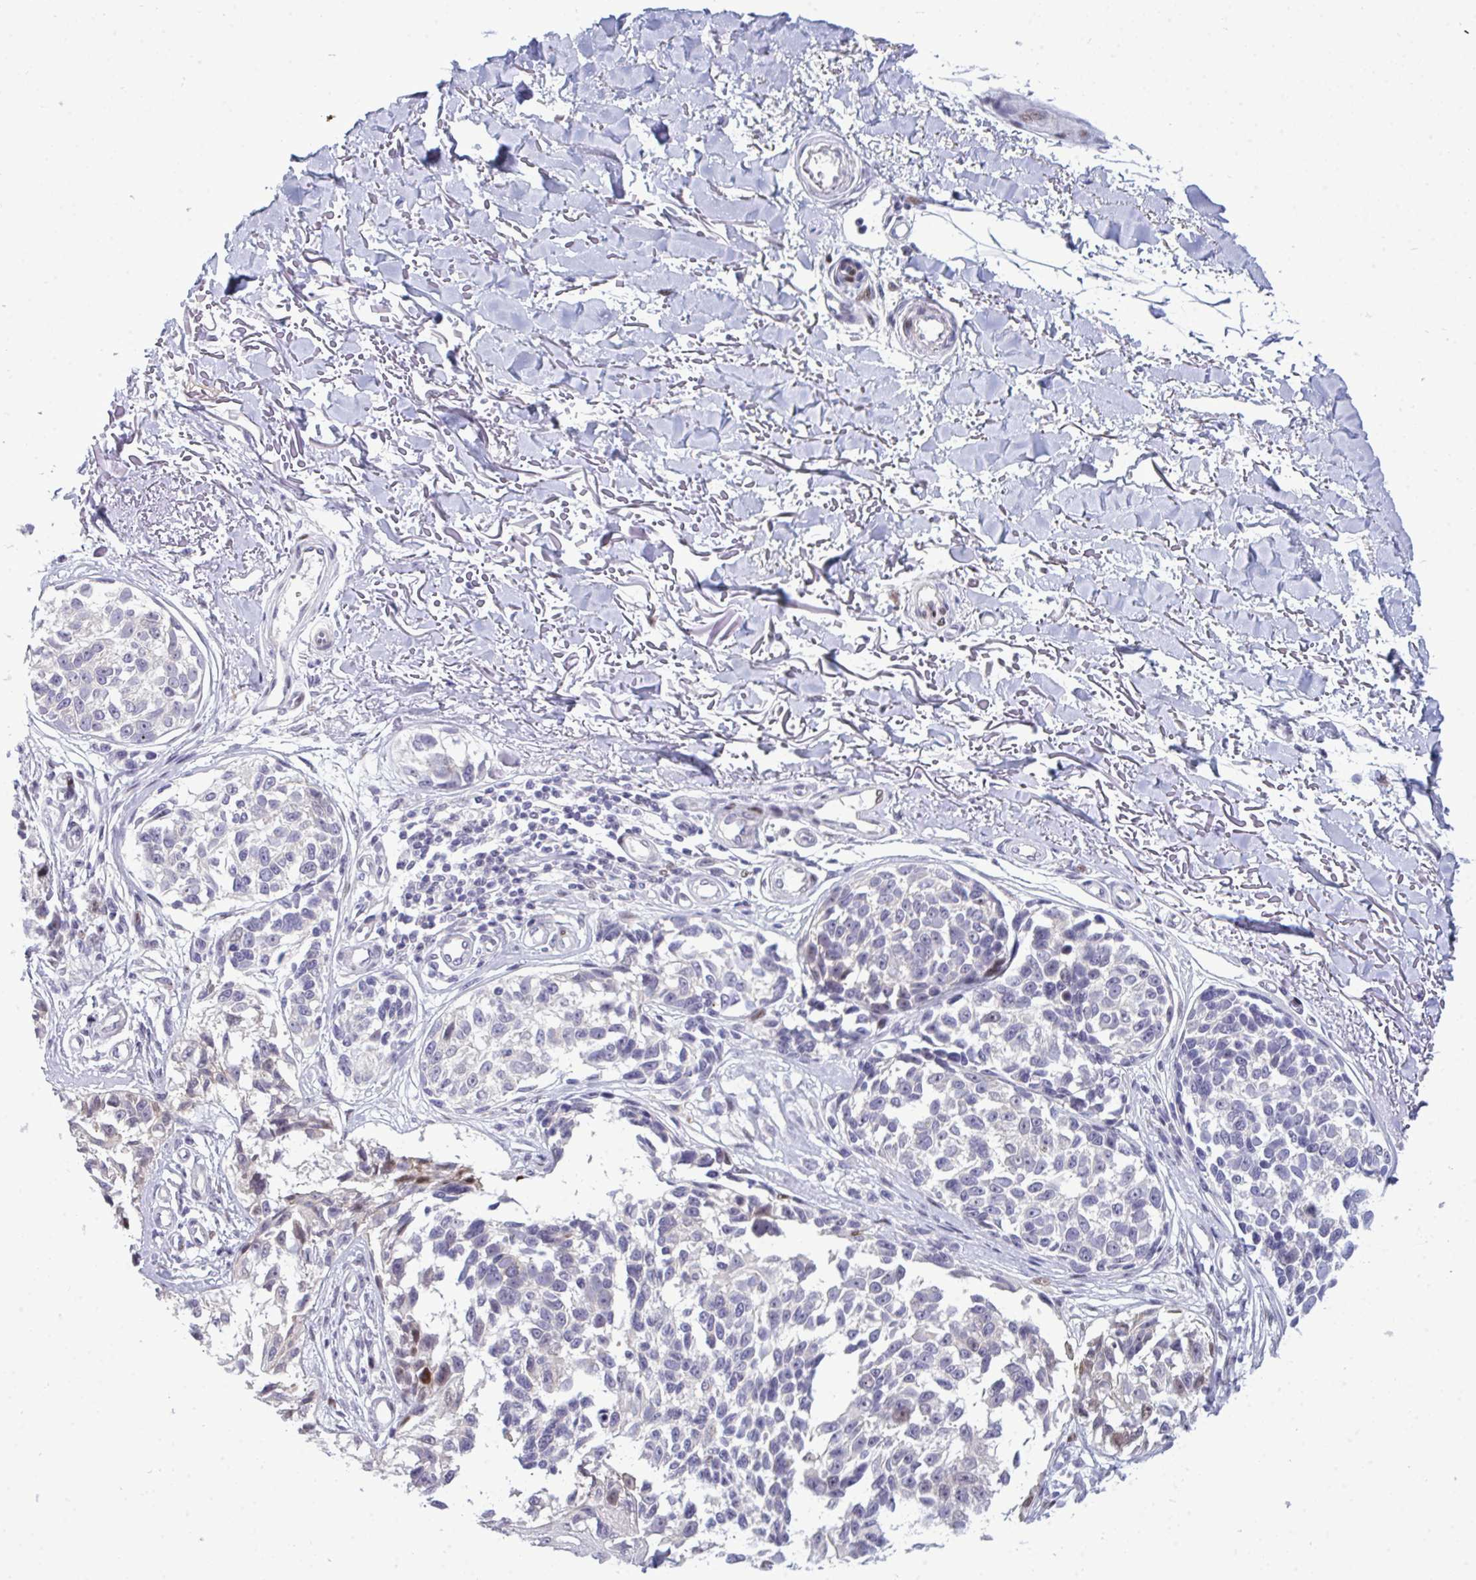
{"staining": {"intensity": "moderate", "quantity": "<25%", "location": "nuclear"}, "tissue": "melanoma", "cell_type": "Tumor cells", "image_type": "cancer", "snomed": [{"axis": "morphology", "description": "Malignant melanoma, NOS"}, {"axis": "topography", "description": "Skin"}], "caption": "This histopathology image demonstrates immunohistochemistry (IHC) staining of human malignant melanoma, with low moderate nuclear expression in about <25% of tumor cells.", "gene": "TAB1", "patient": {"sex": "male", "age": 73}}